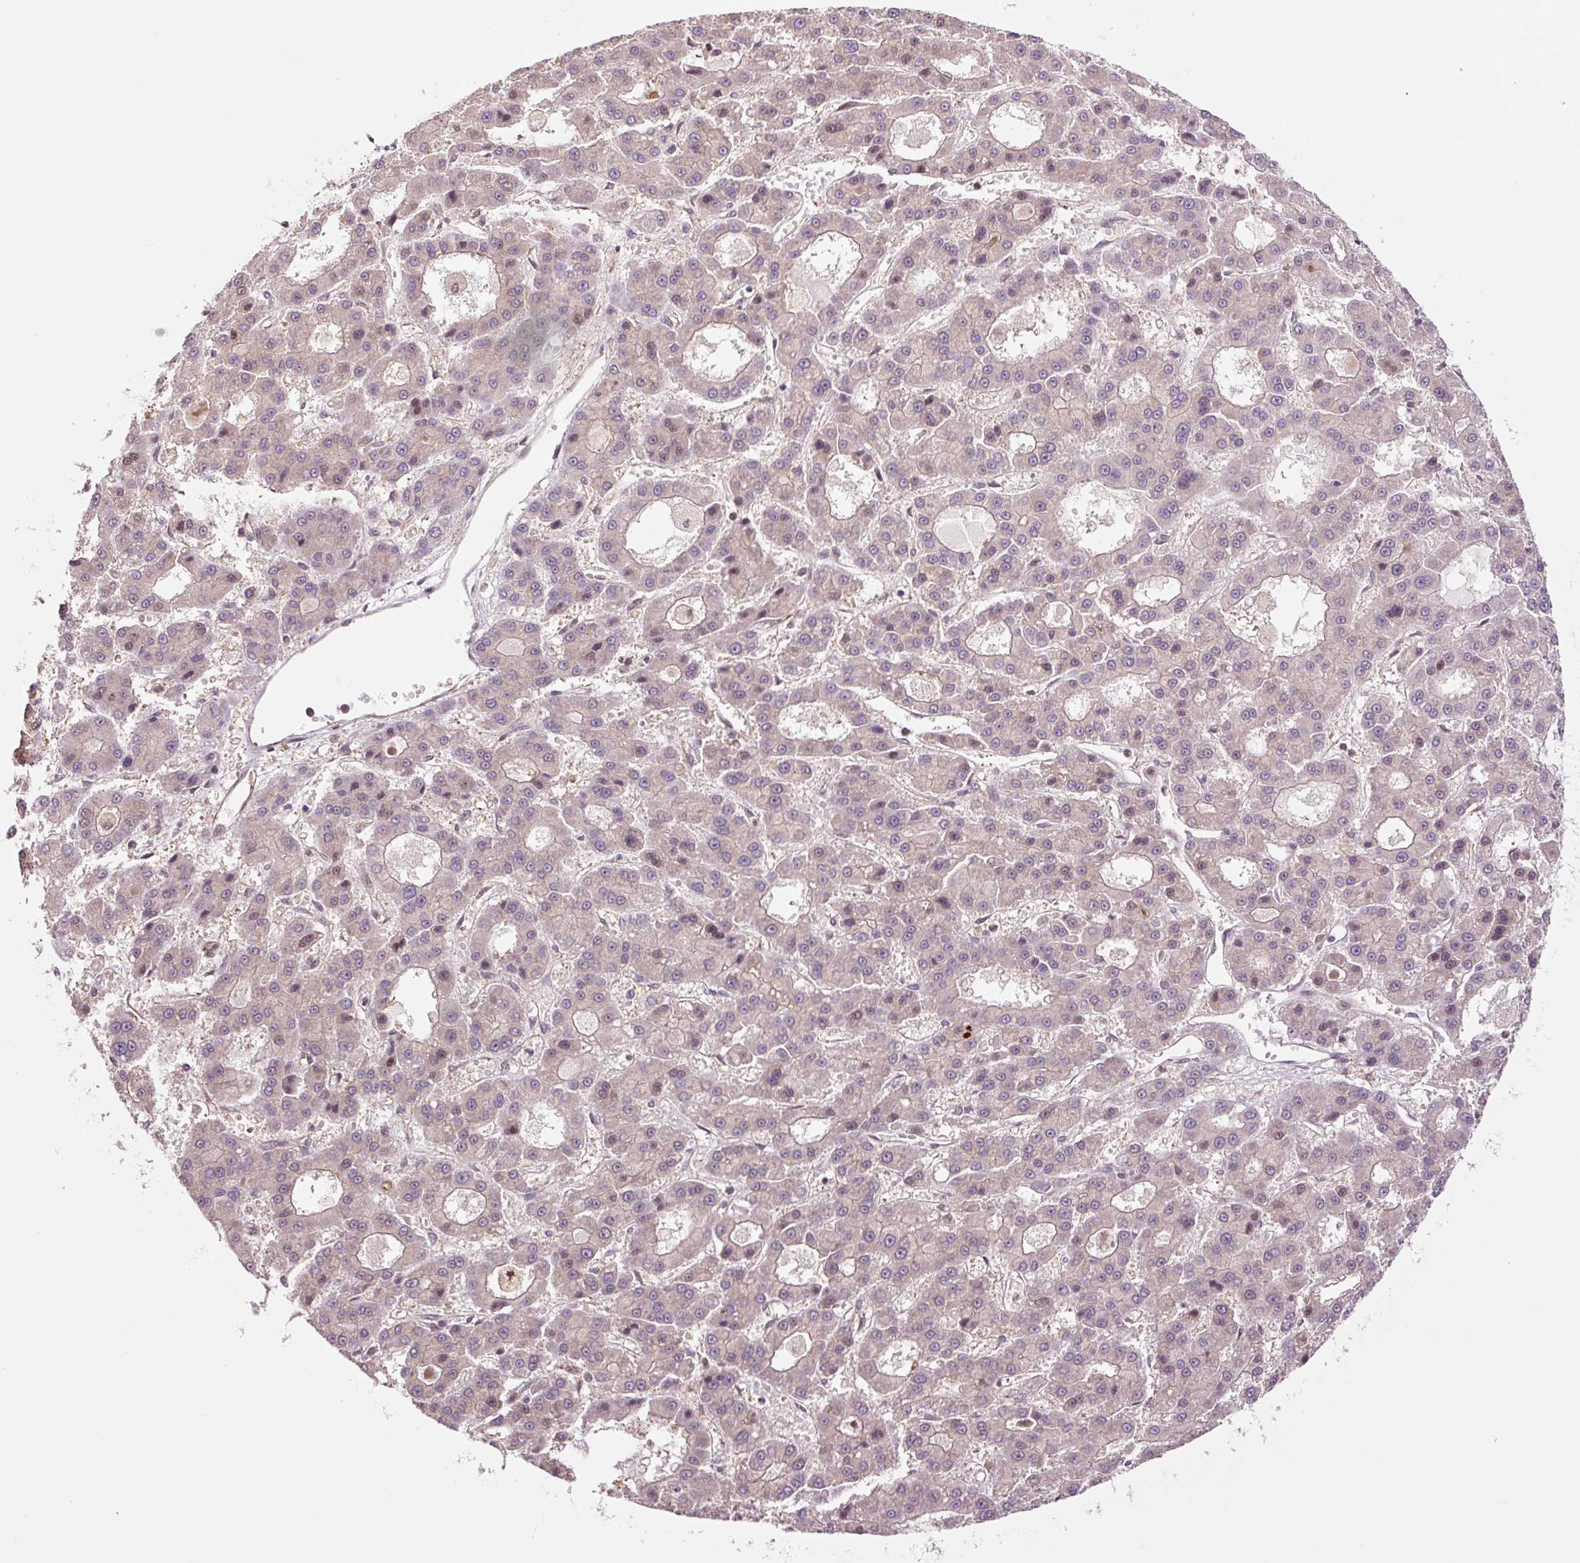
{"staining": {"intensity": "negative", "quantity": "none", "location": "none"}, "tissue": "liver cancer", "cell_type": "Tumor cells", "image_type": "cancer", "snomed": [{"axis": "morphology", "description": "Carcinoma, Hepatocellular, NOS"}, {"axis": "topography", "description": "Liver"}], "caption": "IHC photomicrograph of liver cancer stained for a protein (brown), which reveals no expression in tumor cells.", "gene": "TPT1", "patient": {"sex": "male", "age": 70}}